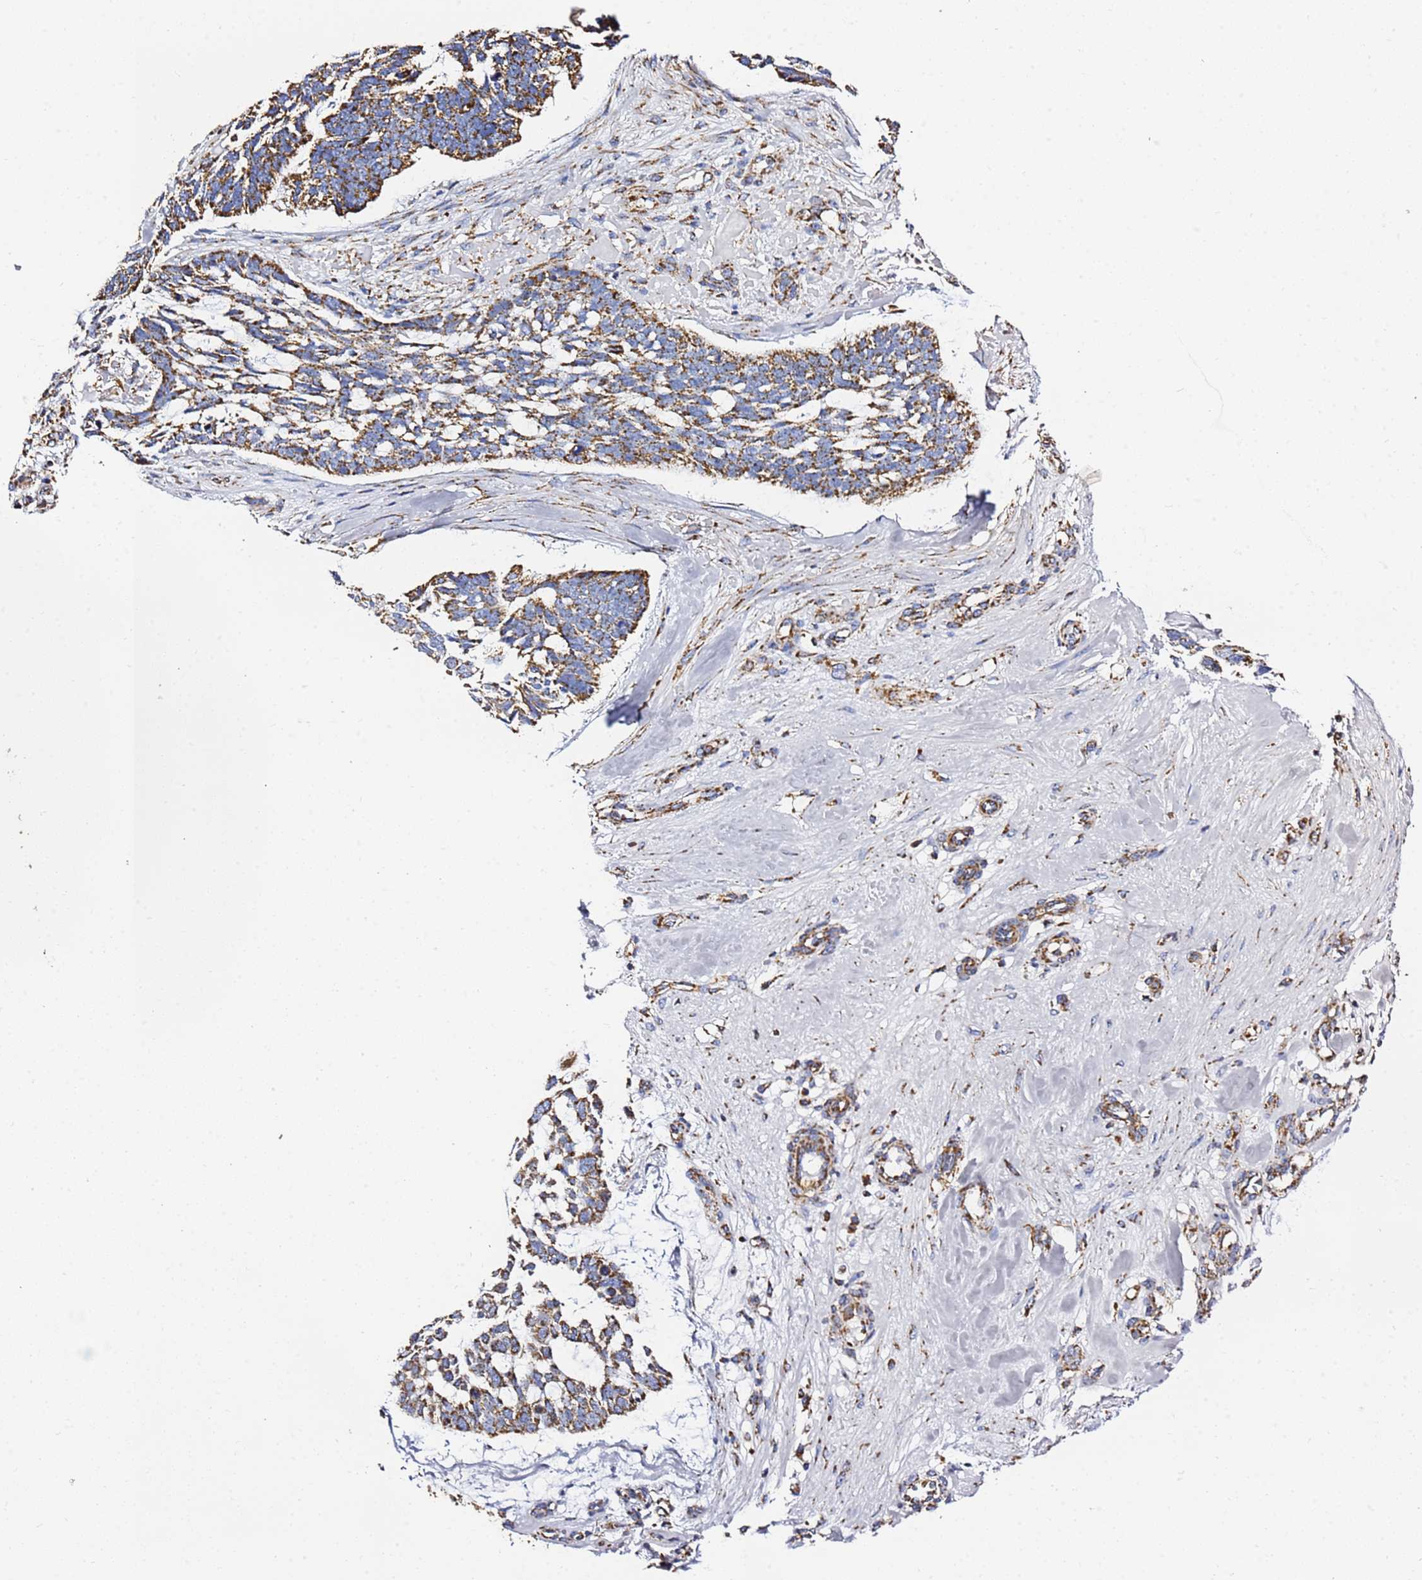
{"staining": {"intensity": "moderate", "quantity": ">75%", "location": "cytoplasmic/membranous"}, "tissue": "skin cancer", "cell_type": "Tumor cells", "image_type": "cancer", "snomed": [{"axis": "morphology", "description": "Basal cell carcinoma"}, {"axis": "topography", "description": "Skin"}], "caption": "This micrograph demonstrates immunohistochemistry (IHC) staining of human skin basal cell carcinoma, with medium moderate cytoplasmic/membranous positivity in about >75% of tumor cells.", "gene": "PHB2", "patient": {"sex": "male", "age": 88}}